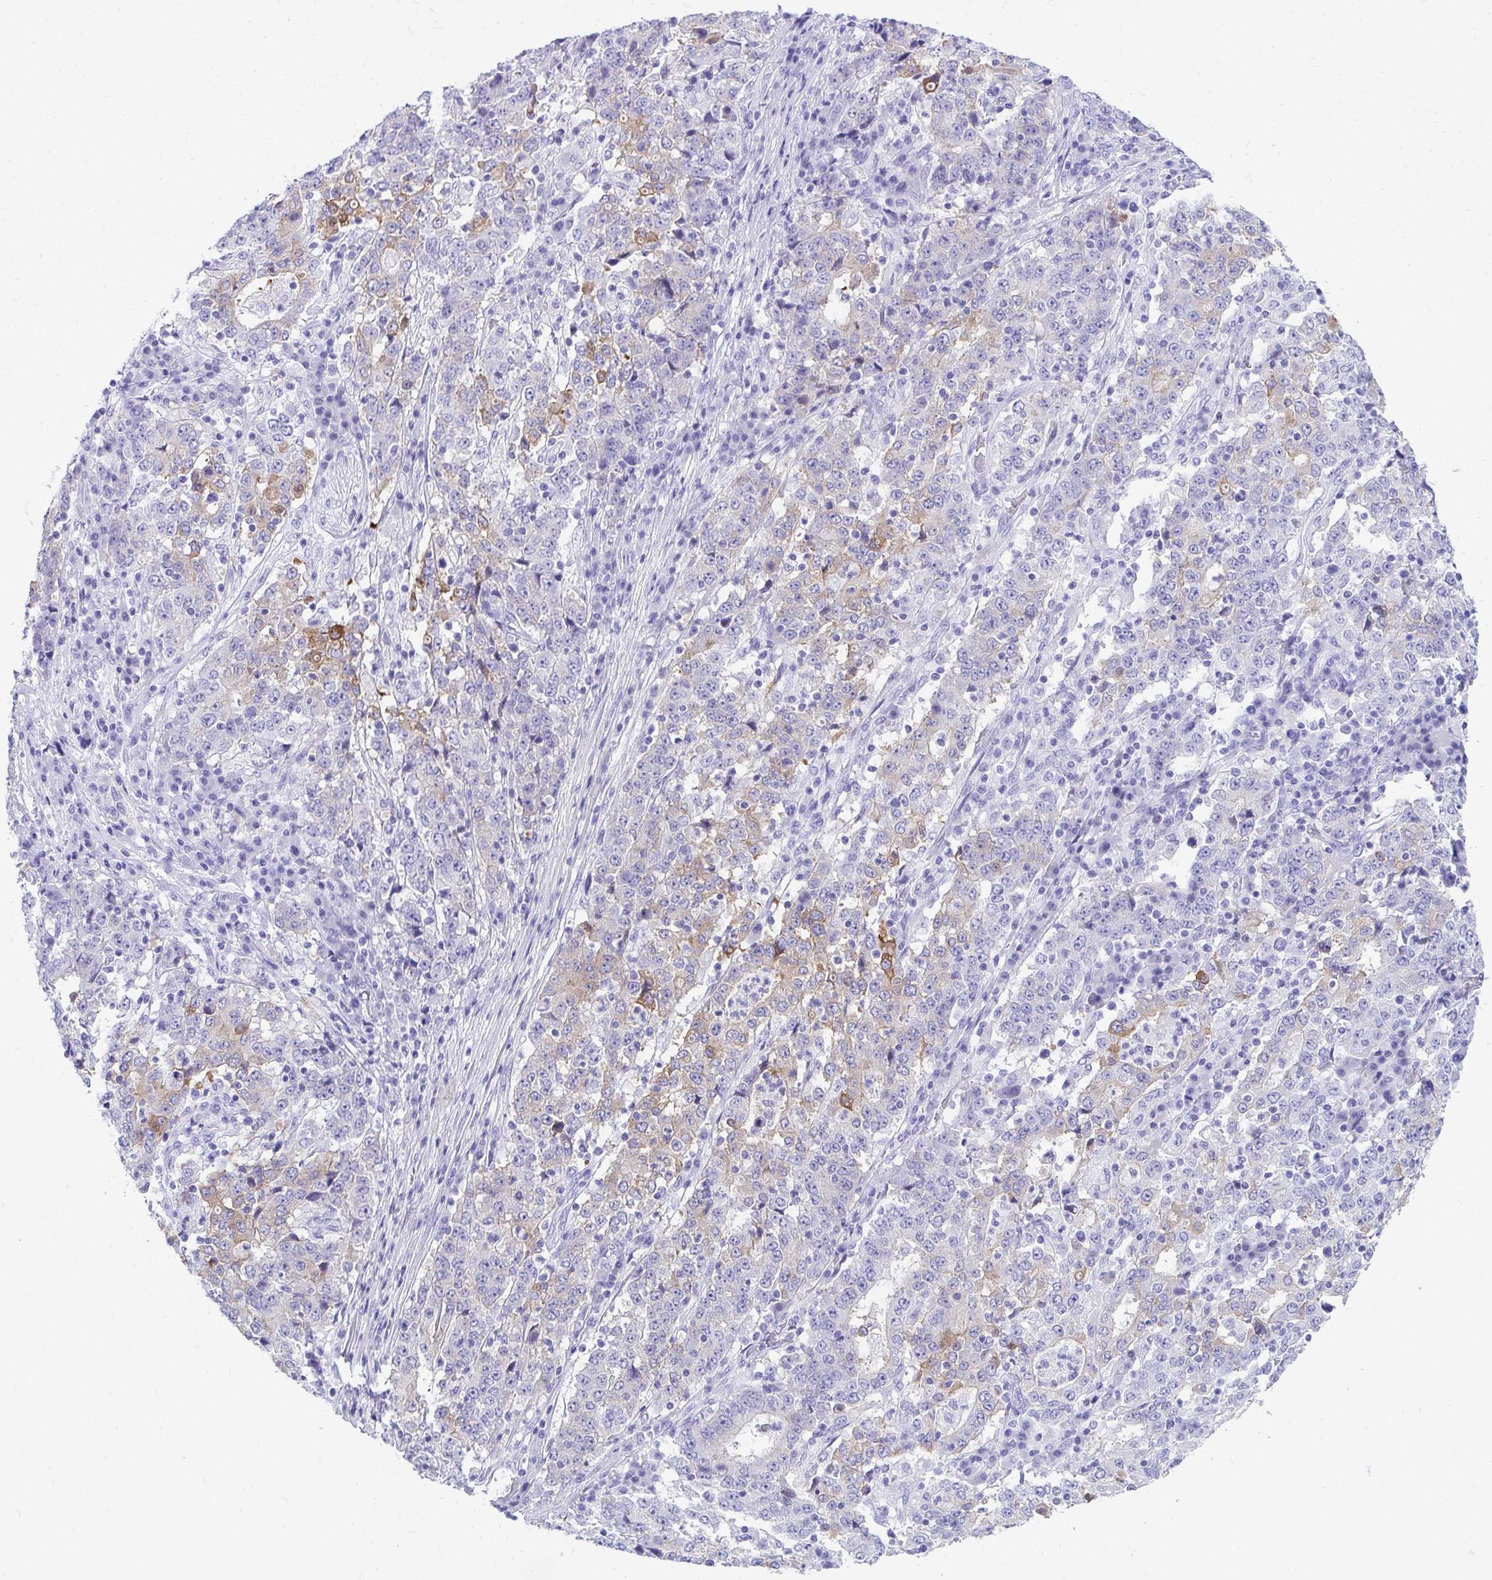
{"staining": {"intensity": "moderate", "quantity": "<25%", "location": "cytoplasmic/membranous"}, "tissue": "stomach cancer", "cell_type": "Tumor cells", "image_type": "cancer", "snomed": [{"axis": "morphology", "description": "Adenocarcinoma, NOS"}, {"axis": "topography", "description": "Stomach"}], "caption": "This micrograph shows stomach cancer stained with immunohistochemistry to label a protein in brown. The cytoplasmic/membranous of tumor cells show moderate positivity for the protein. Nuclei are counter-stained blue.", "gene": "SEC14L3", "patient": {"sex": "male", "age": 59}}